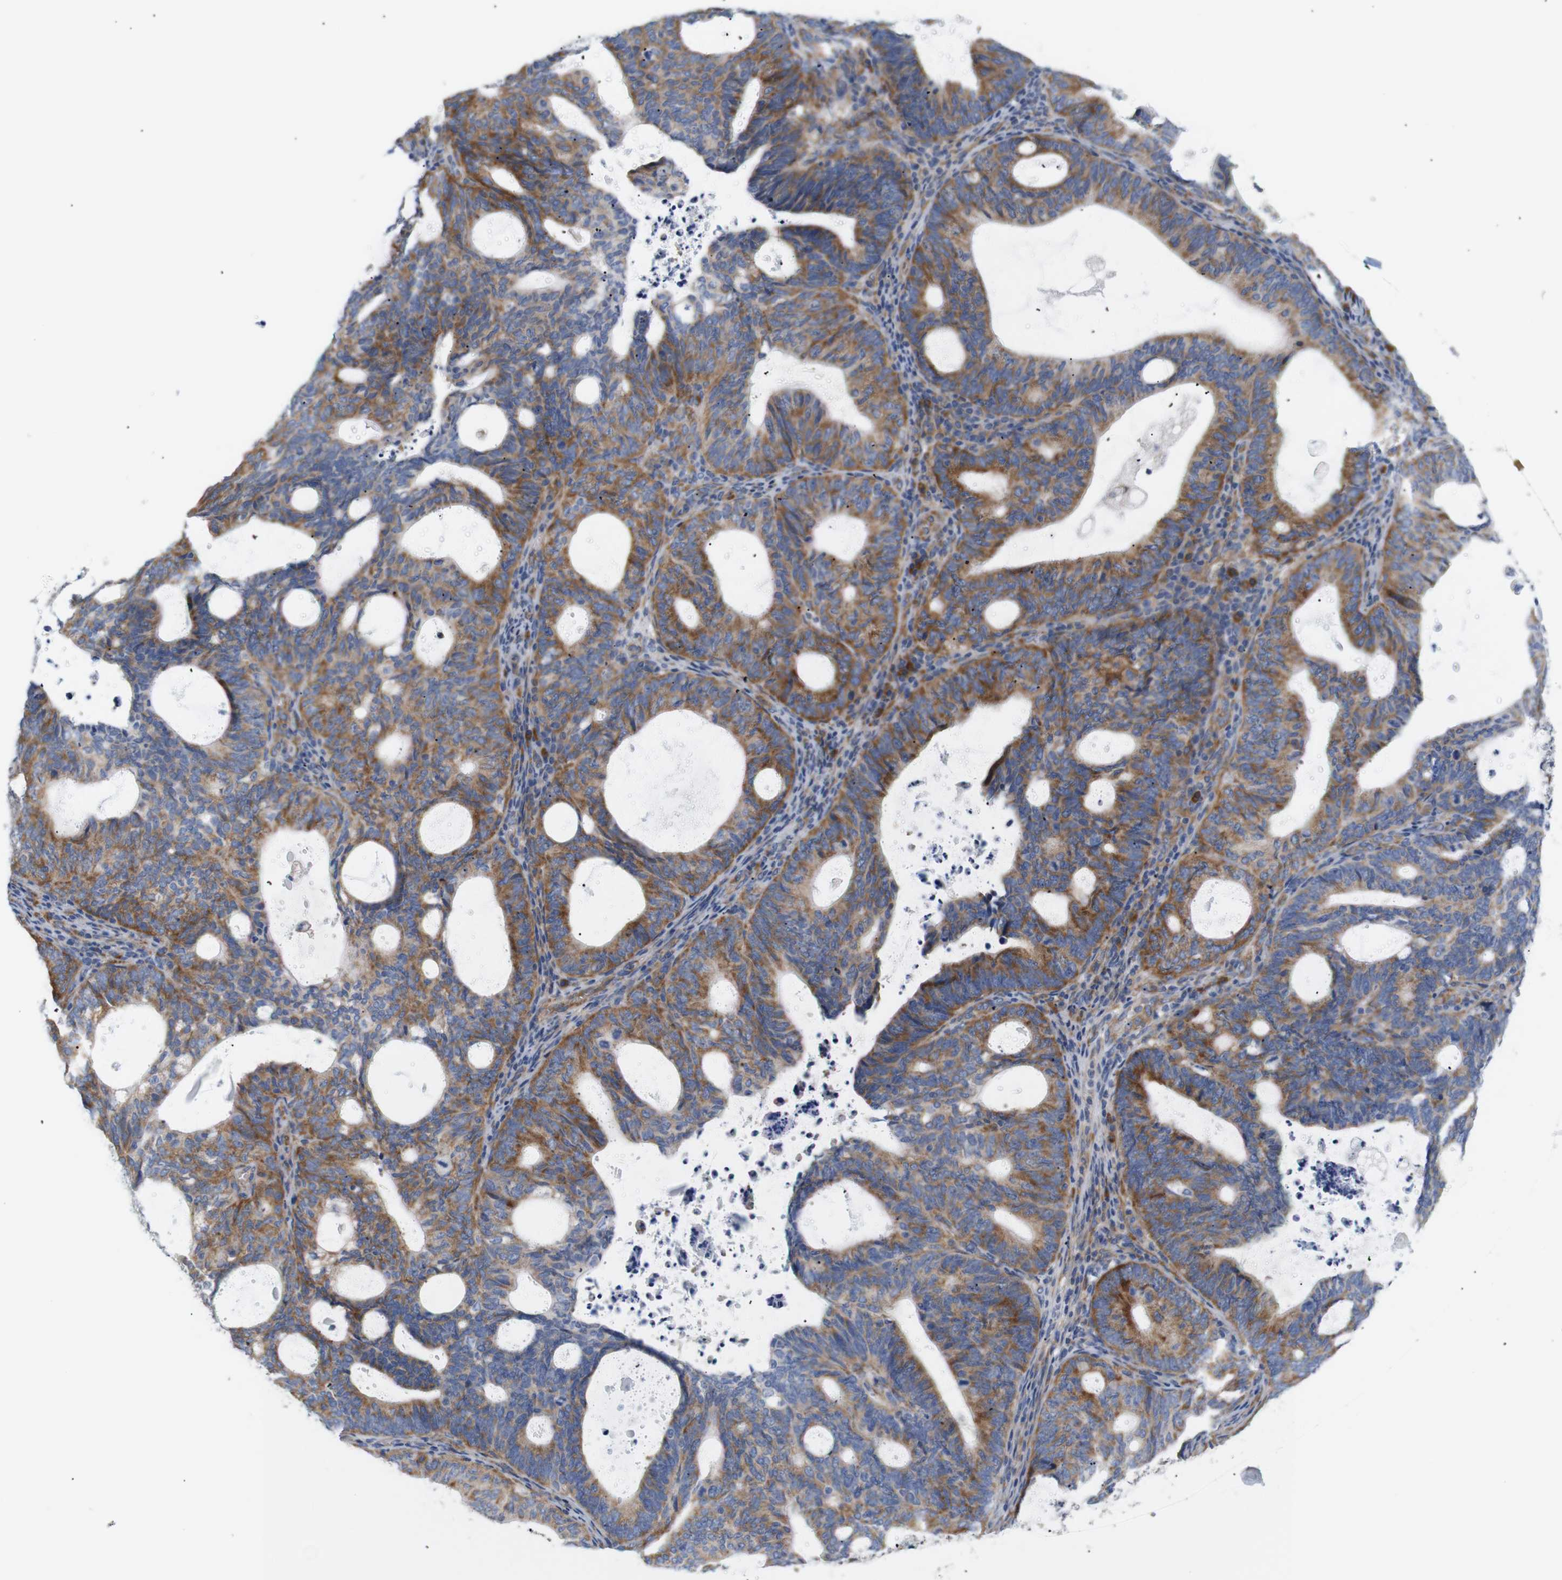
{"staining": {"intensity": "strong", "quantity": "25%-75%", "location": "cytoplasmic/membranous"}, "tissue": "endometrial cancer", "cell_type": "Tumor cells", "image_type": "cancer", "snomed": [{"axis": "morphology", "description": "Adenocarcinoma, NOS"}, {"axis": "topography", "description": "Uterus"}], "caption": "Human endometrial adenocarcinoma stained with a protein marker demonstrates strong staining in tumor cells.", "gene": "TRIM5", "patient": {"sex": "female", "age": 83}}